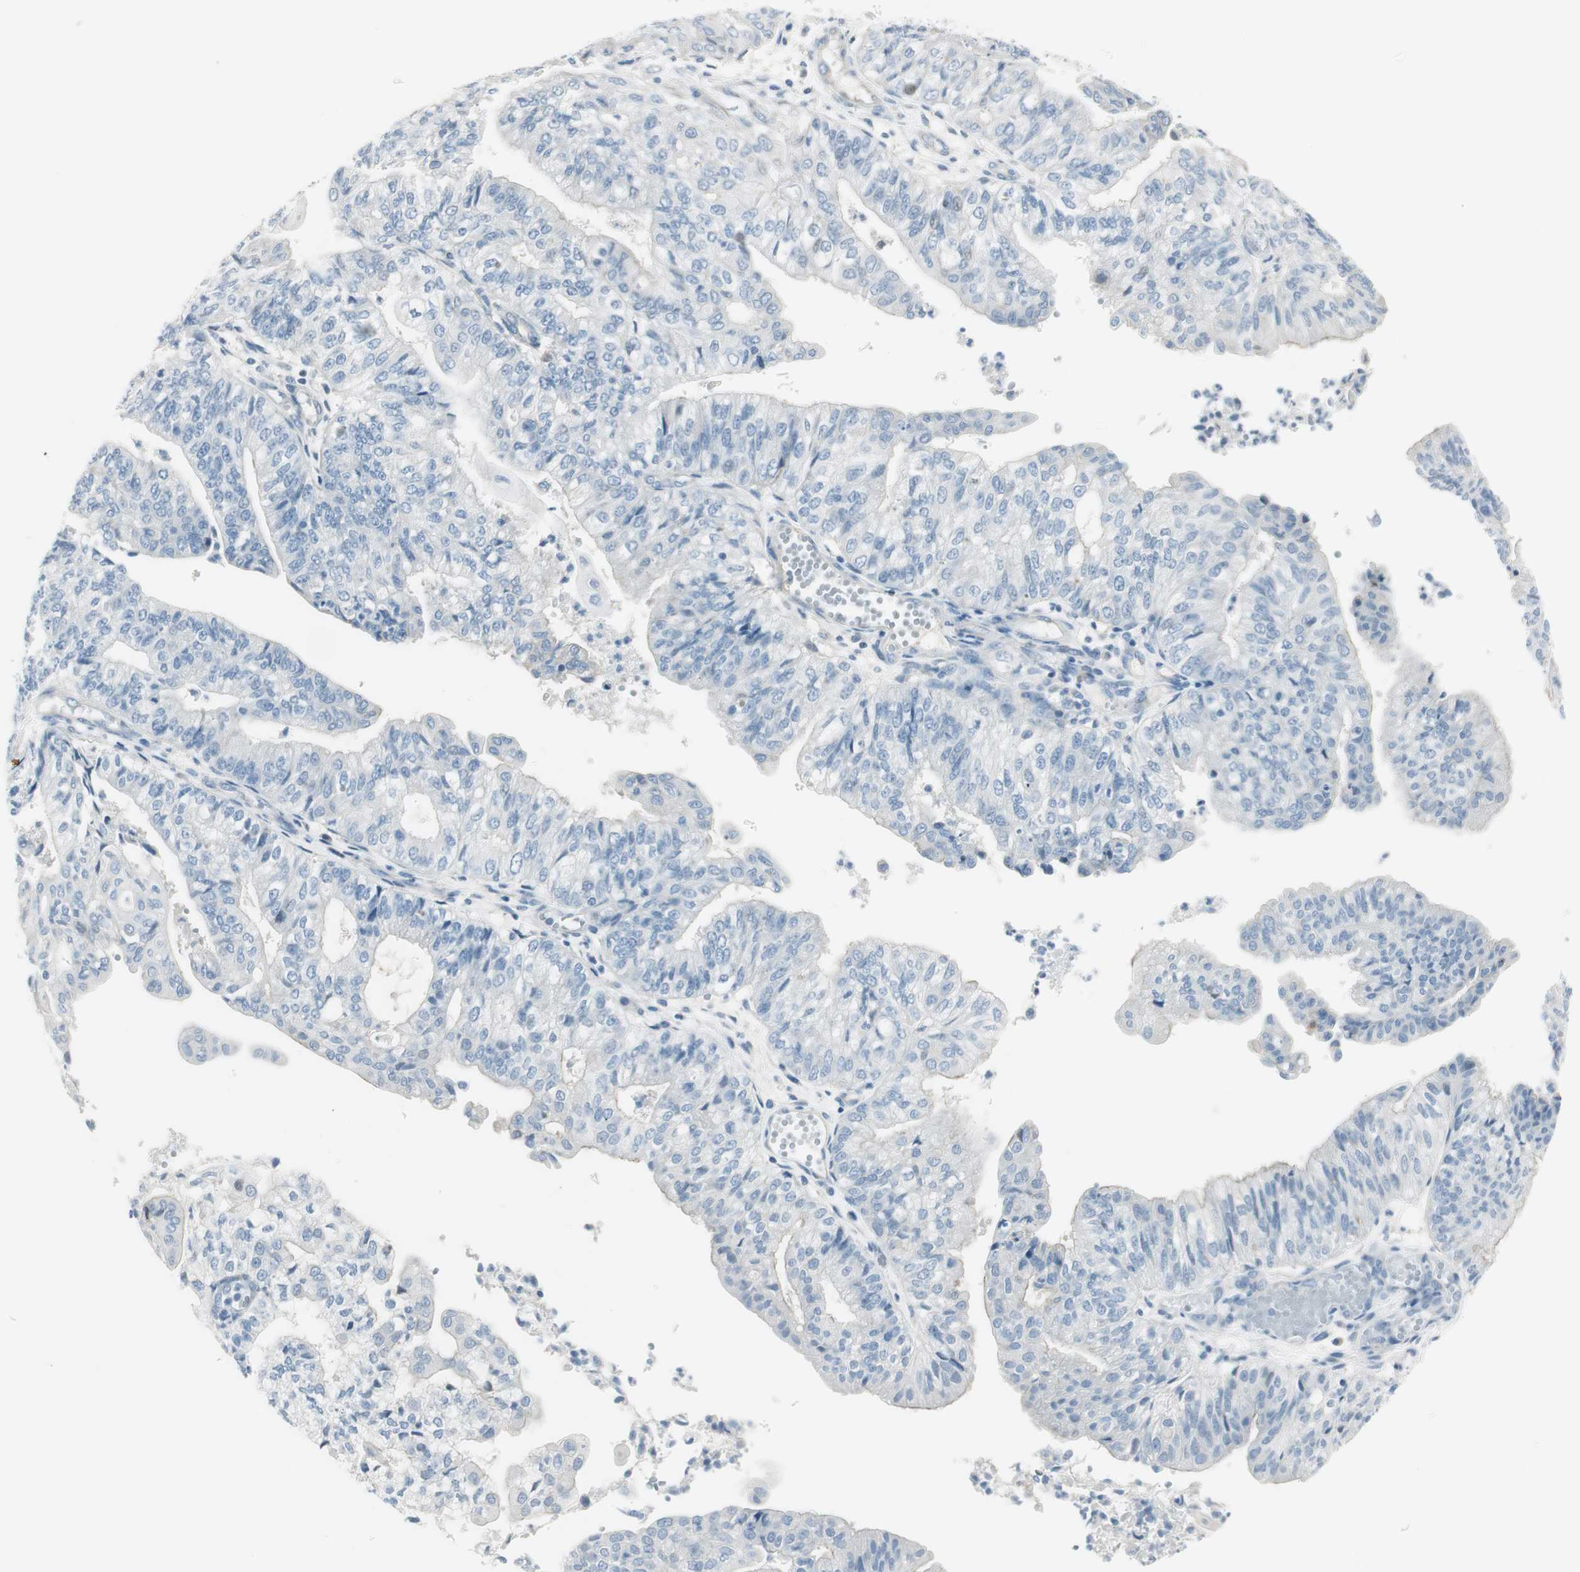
{"staining": {"intensity": "negative", "quantity": "none", "location": "none"}, "tissue": "endometrial cancer", "cell_type": "Tumor cells", "image_type": "cancer", "snomed": [{"axis": "morphology", "description": "Adenocarcinoma, NOS"}, {"axis": "topography", "description": "Endometrium"}], "caption": "Protein analysis of adenocarcinoma (endometrial) displays no significant expression in tumor cells. (DAB (3,3'-diaminobenzidine) immunohistochemistry (IHC), high magnification).", "gene": "CACNA2D1", "patient": {"sex": "female", "age": 59}}